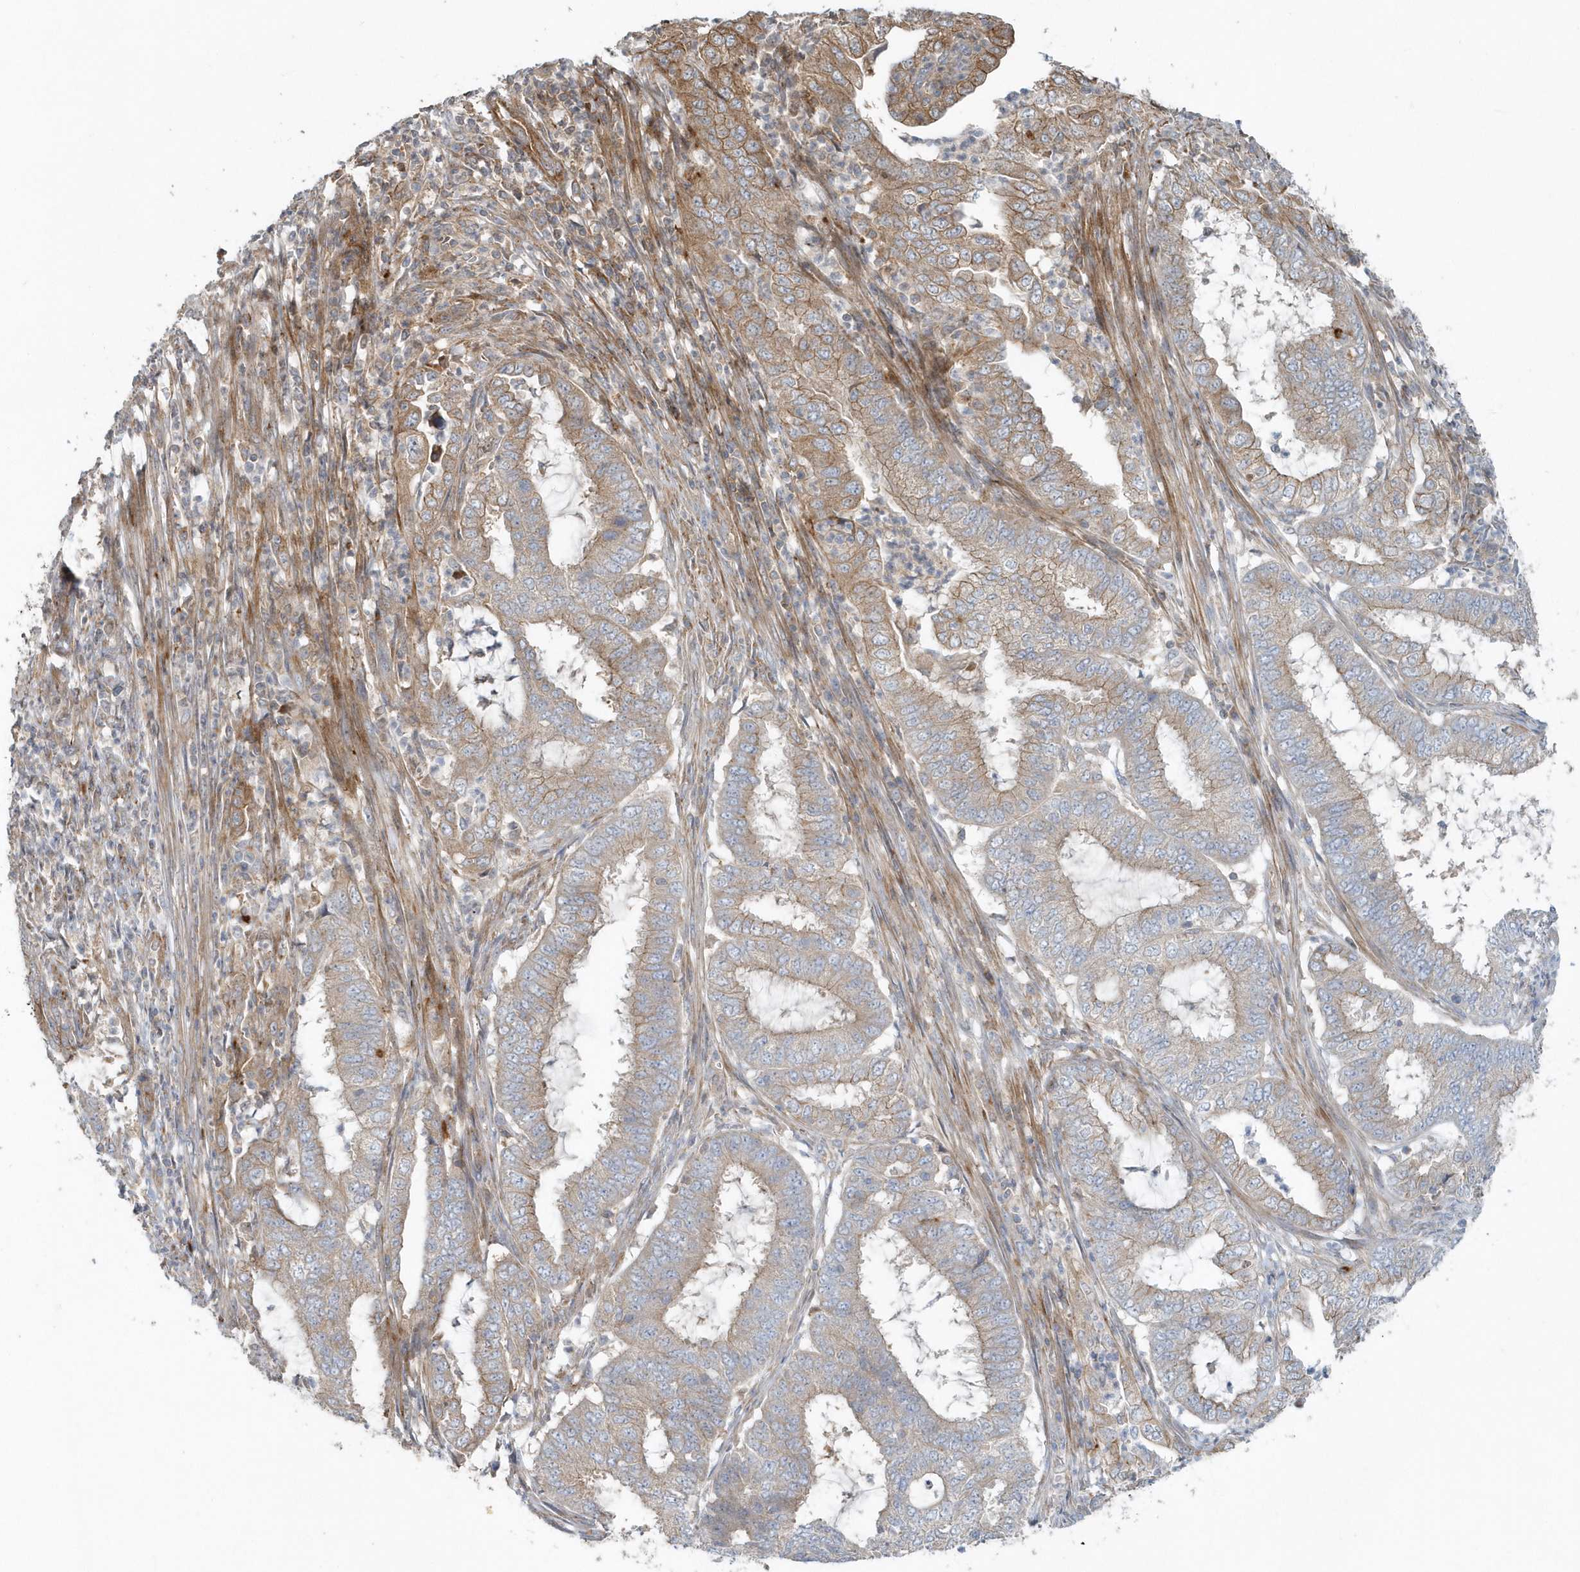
{"staining": {"intensity": "weak", "quantity": ">75%", "location": "cytoplasmic/membranous"}, "tissue": "endometrial cancer", "cell_type": "Tumor cells", "image_type": "cancer", "snomed": [{"axis": "morphology", "description": "Adenocarcinoma, NOS"}, {"axis": "topography", "description": "Endometrium"}], "caption": "Immunohistochemistry (IHC) histopathology image of human endometrial cancer stained for a protein (brown), which exhibits low levels of weak cytoplasmic/membranous positivity in about >75% of tumor cells.", "gene": "MMUT", "patient": {"sex": "female", "age": 51}}